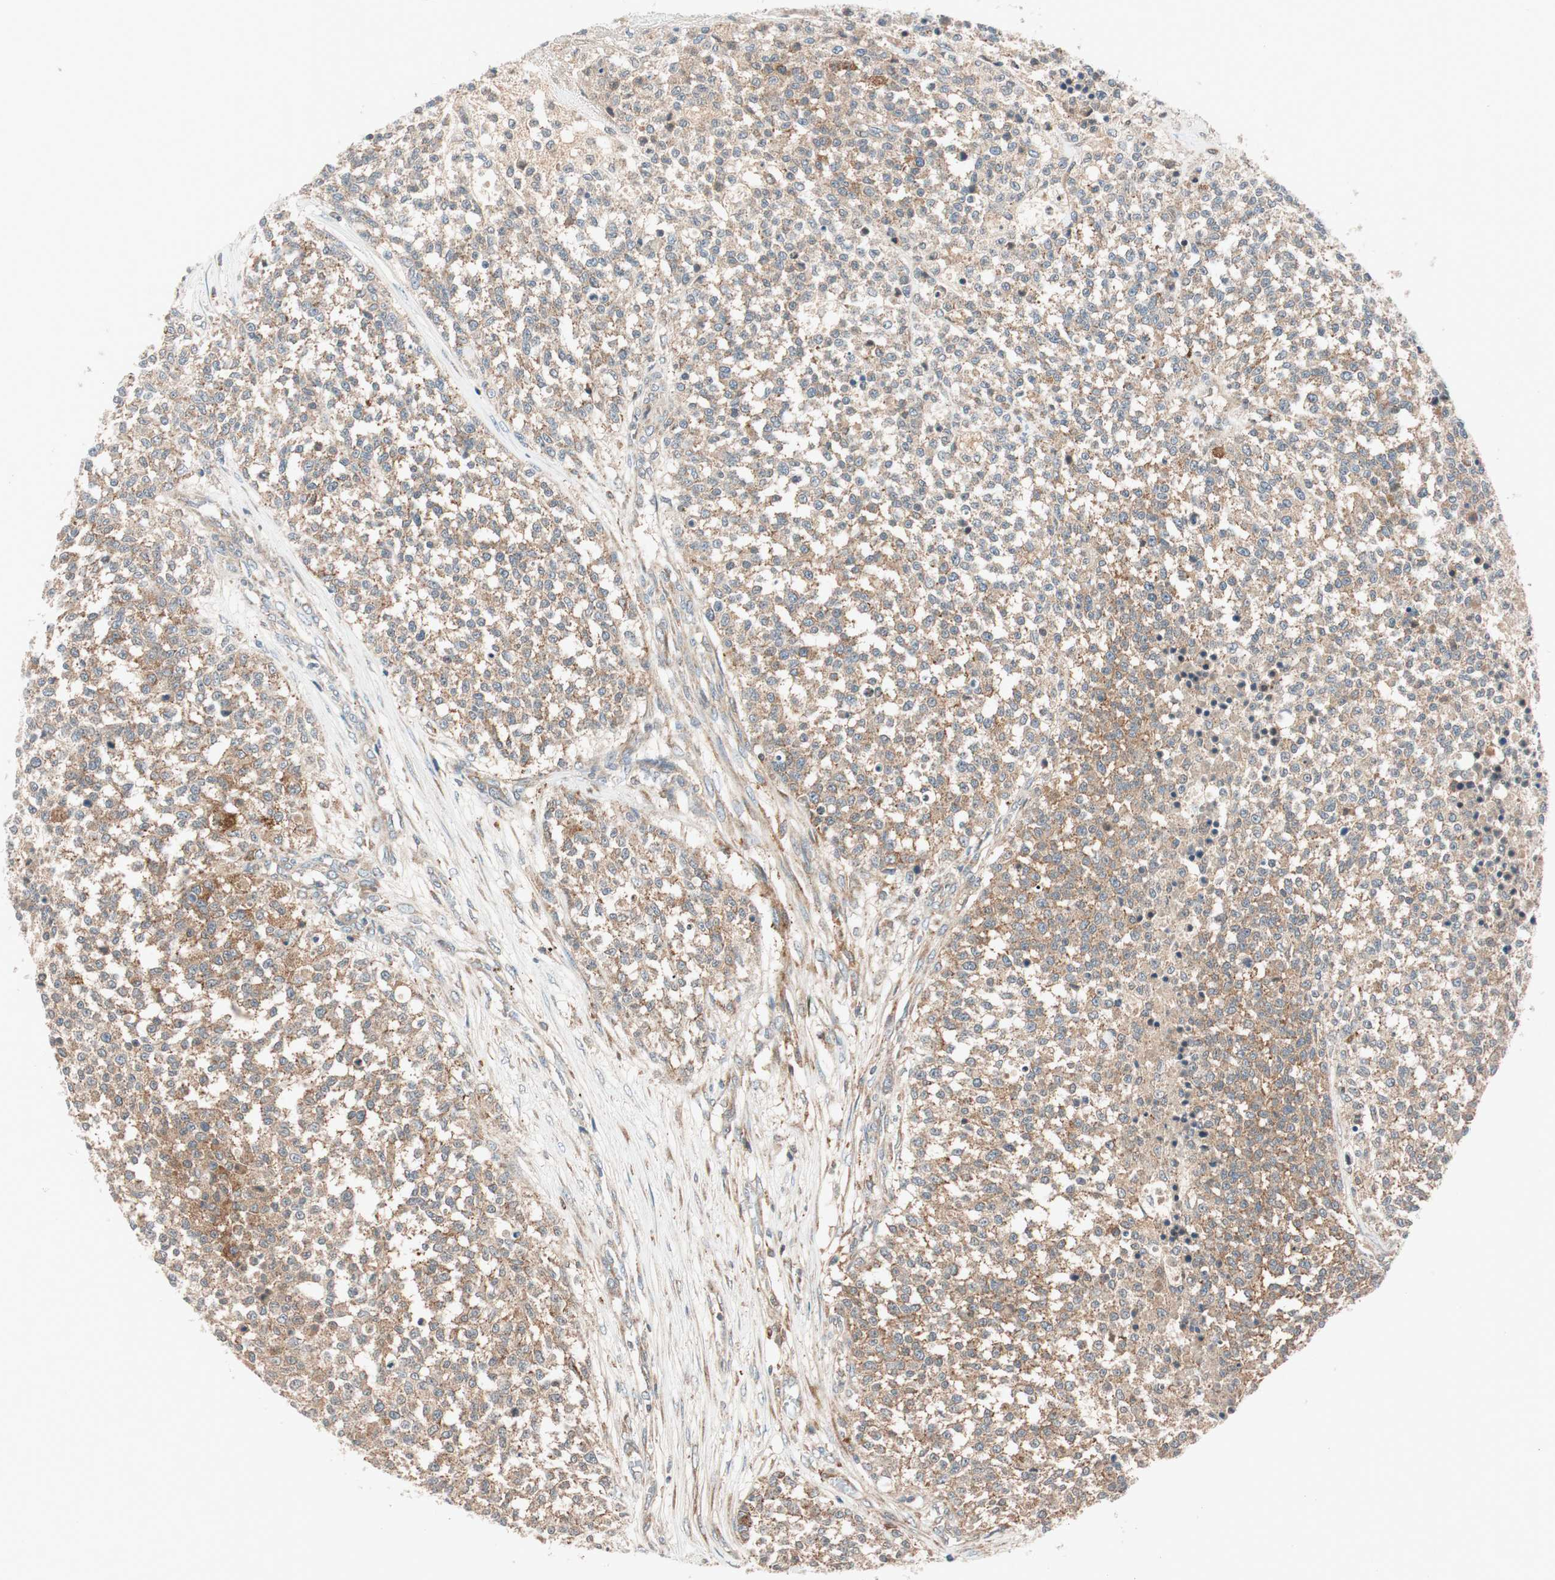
{"staining": {"intensity": "moderate", "quantity": ">75%", "location": "cytoplasmic/membranous"}, "tissue": "testis cancer", "cell_type": "Tumor cells", "image_type": "cancer", "snomed": [{"axis": "morphology", "description": "Seminoma, NOS"}, {"axis": "topography", "description": "Testis"}], "caption": "The micrograph shows immunohistochemical staining of testis cancer (seminoma). There is moderate cytoplasmic/membranous positivity is present in about >75% of tumor cells. (DAB = brown stain, brightfield microscopy at high magnification).", "gene": "ABI1", "patient": {"sex": "male", "age": 59}}